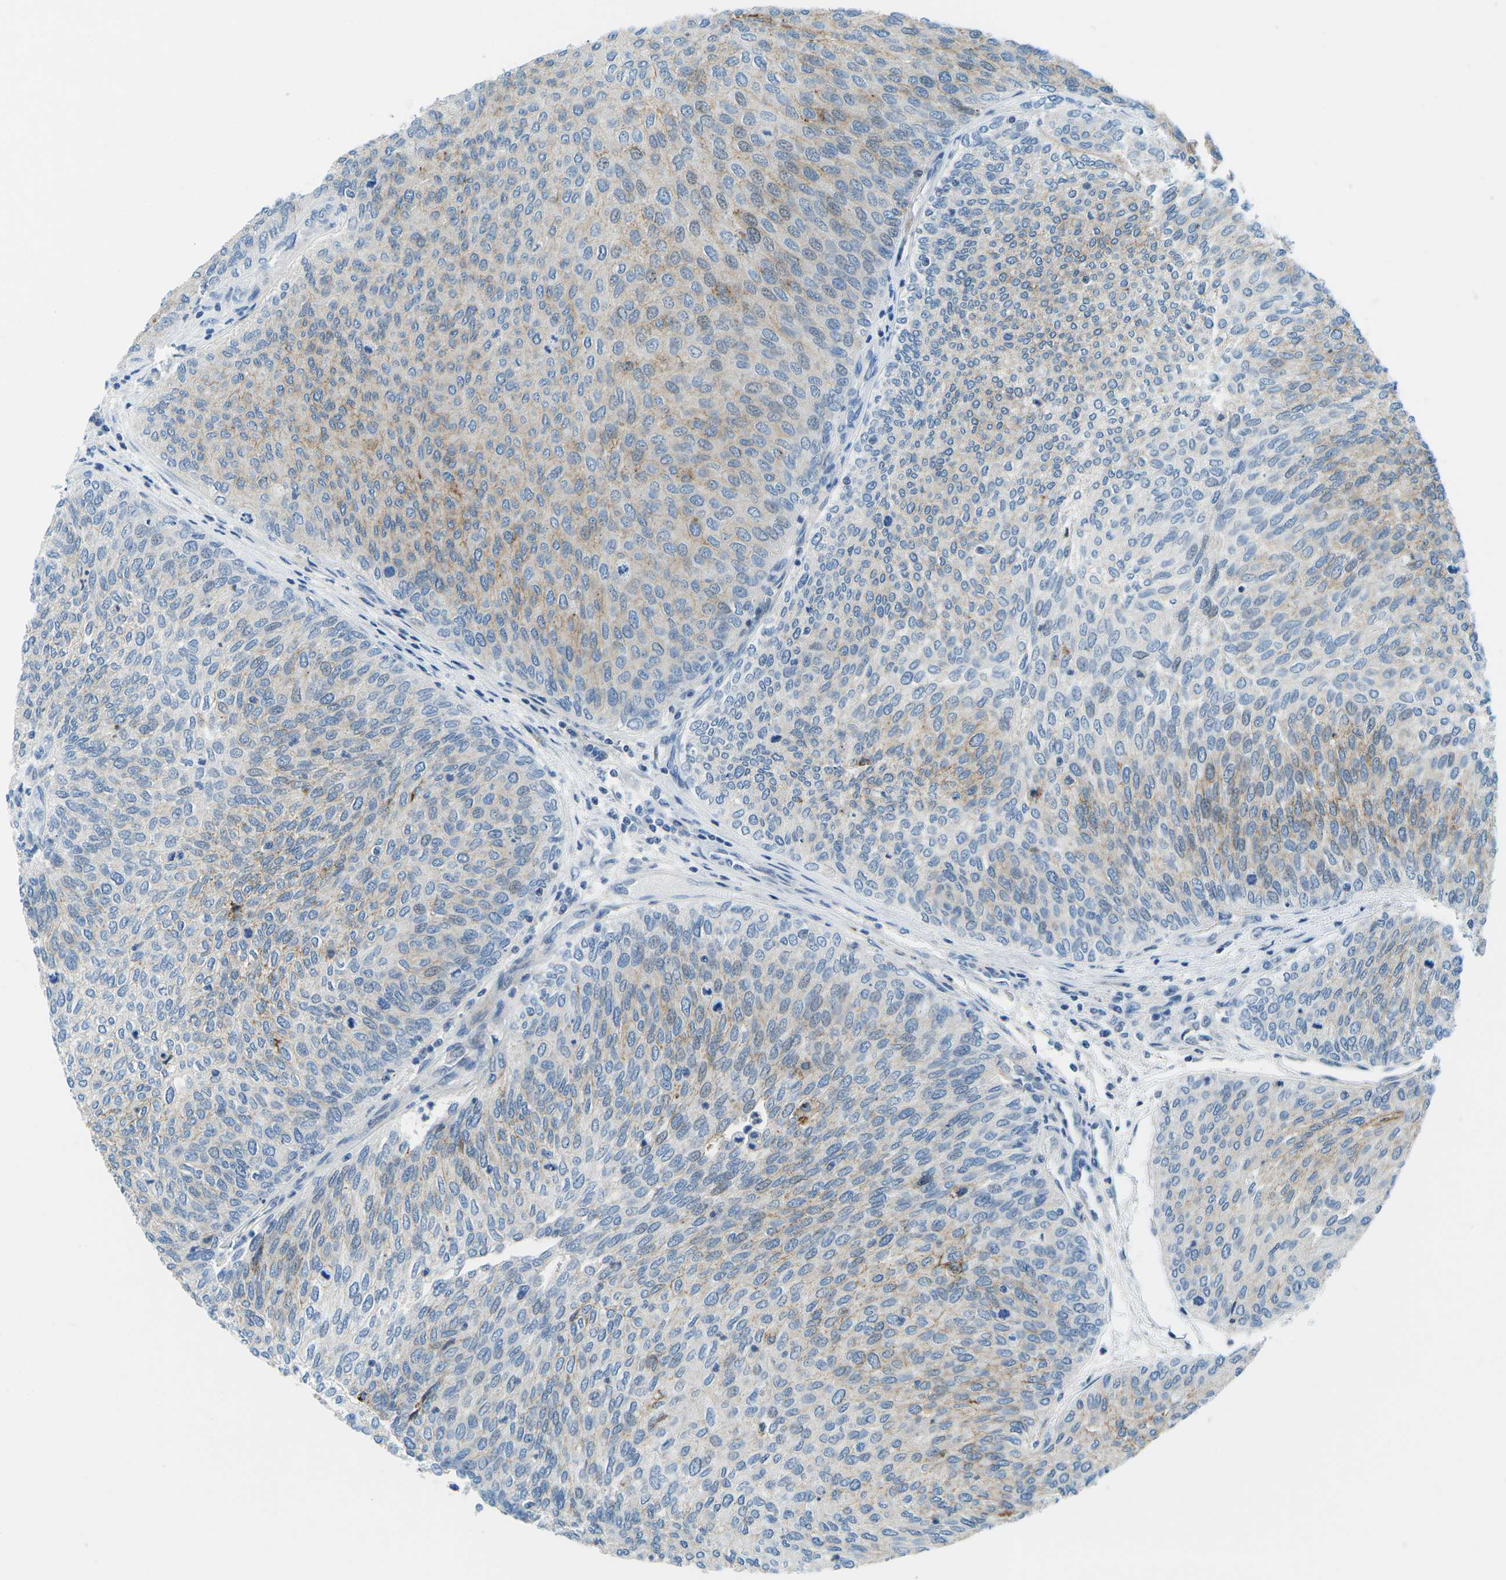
{"staining": {"intensity": "weak", "quantity": "<25%", "location": "cytoplasmic/membranous"}, "tissue": "urothelial cancer", "cell_type": "Tumor cells", "image_type": "cancer", "snomed": [{"axis": "morphology", "description": "Urothelial carcinoma, Low grade"}, {"axis": "topography", "description": "Urinary bladder"}], "caption": "Immunohistochemistry image of urothelial cancer stained for a protein (brown), which reveals no positivity in tumor cells.", "gene": "CFB", "patient": {"sex": "female", "age": 79}}